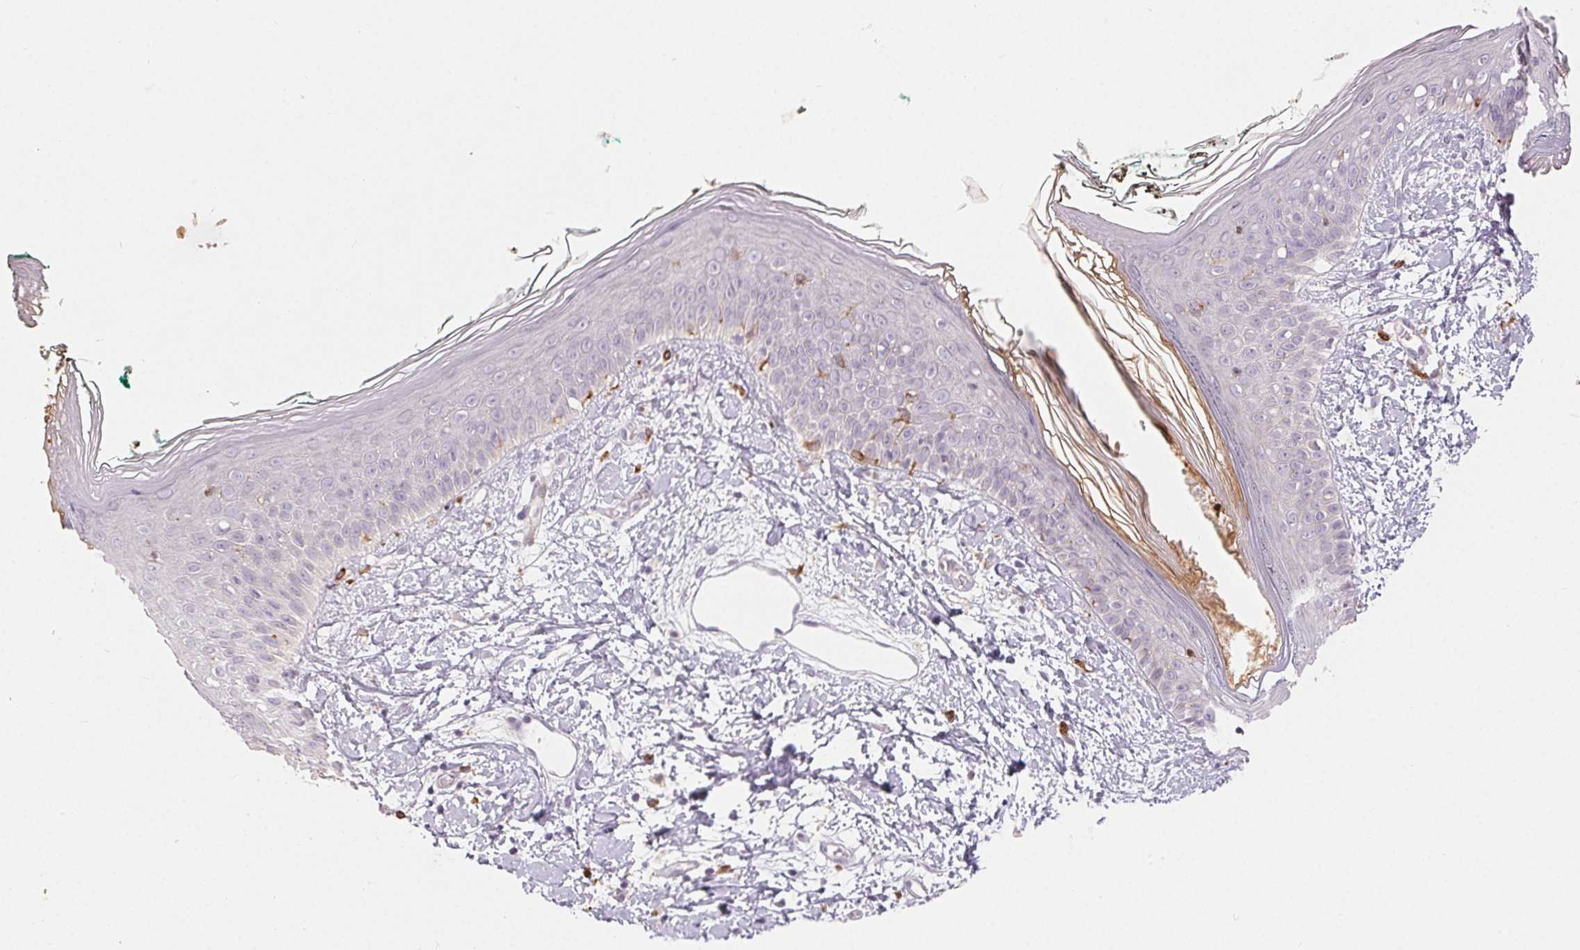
{"staining": {"intensity": "negative", "quantity": "none", "location": "none"}, "tissue": "skin", "cell_type": "Fibroblasts", "image_type": "normal", "snomed": [{"axis": "morphology", "description": "Normal tissue, NOS"}, {"axis": "topography", "description": "Skin"}], "caption": "Photomicrograph shows no significant protein positivity in fibroblasts of unremarkable skin. (DAB immunohistochemistry visualized using brightfield microscopy, high magnification).", "gene": "RPGRIP1", "patient": {"sex": "female", "age": 34}}